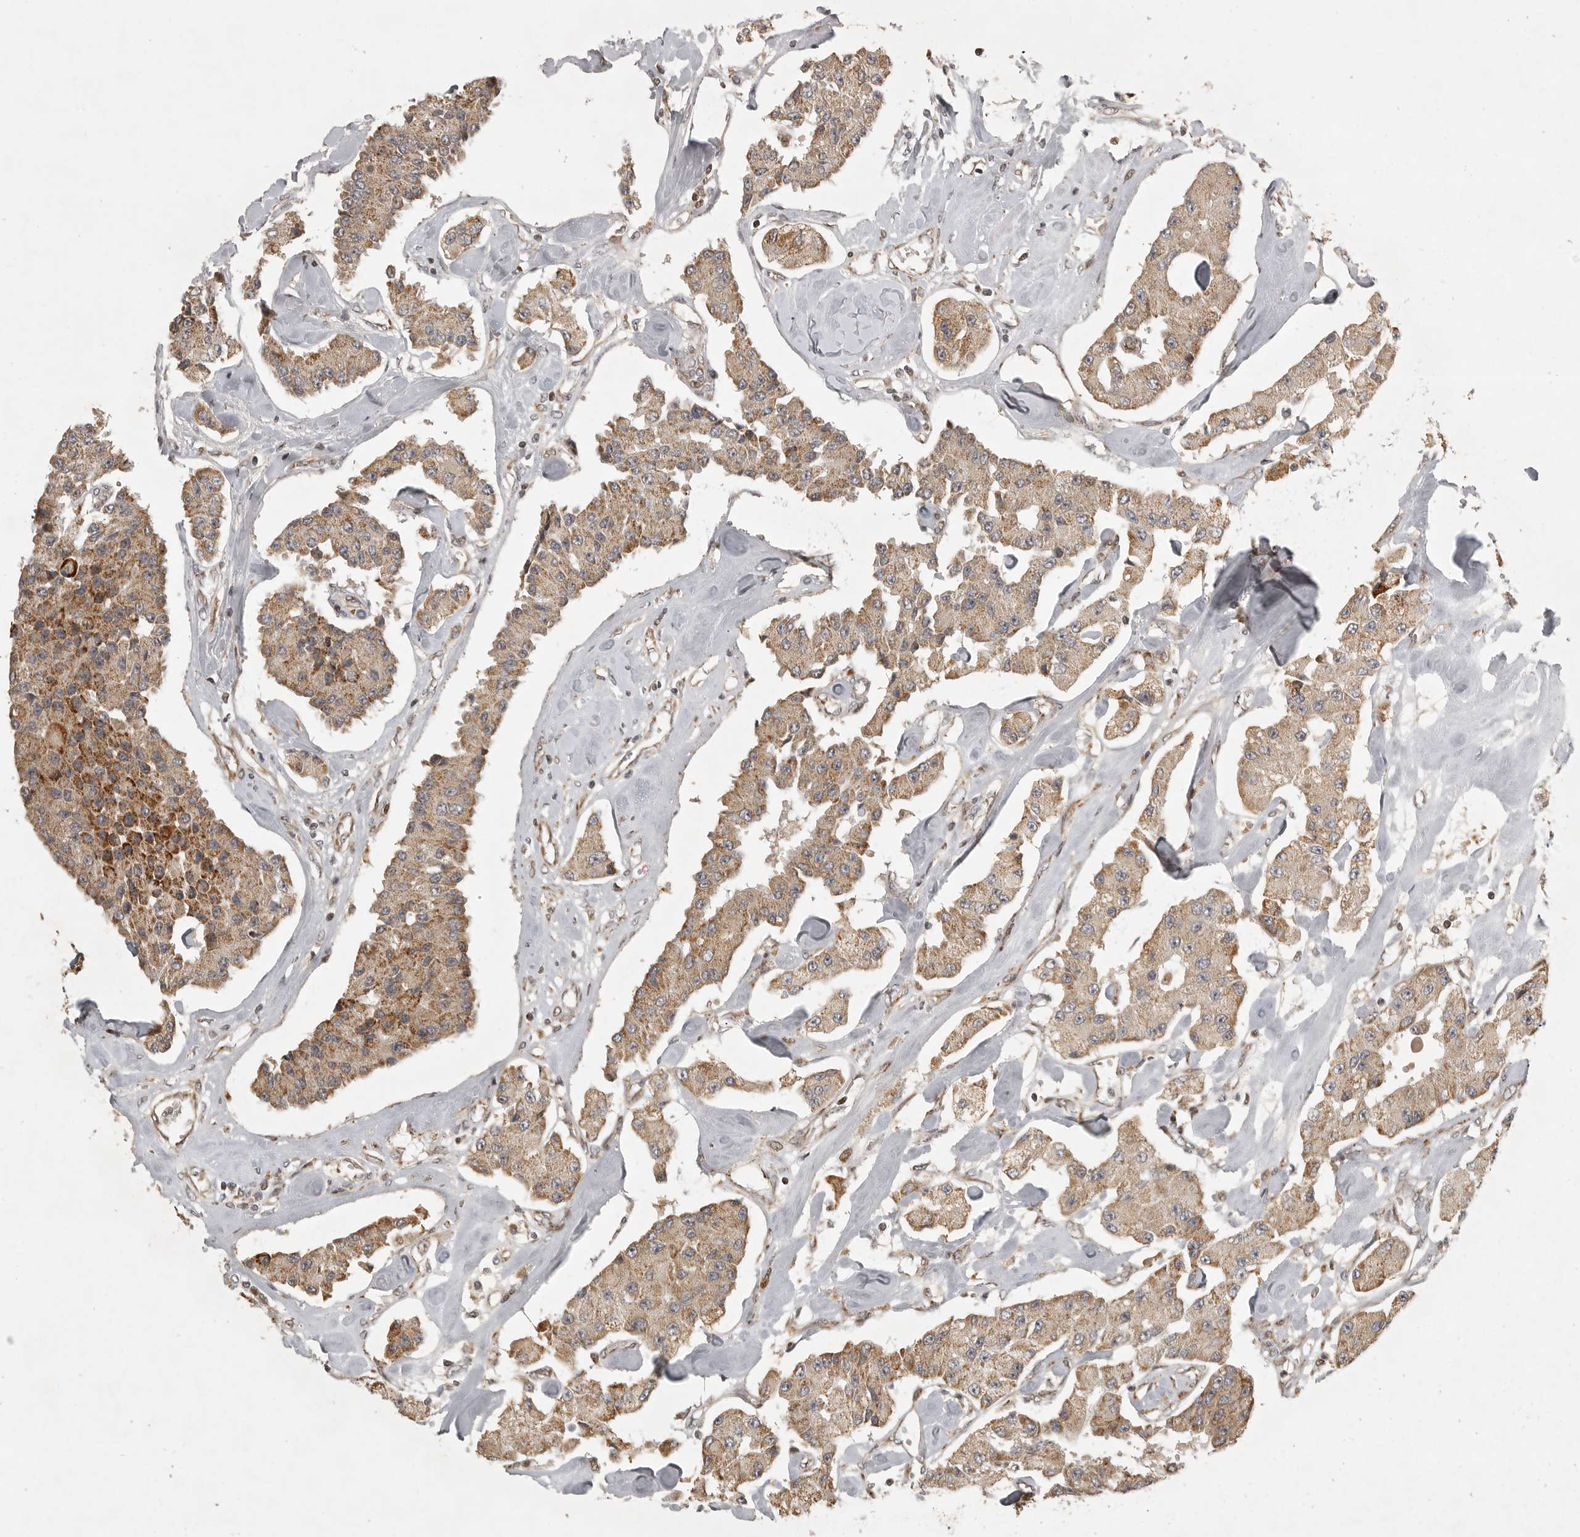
{"staining": {"intensity": "moderate", "quantity": ">75%", "location": "cytoplasmic/membranous"}, "tissue": "carcinoid", "cell_type": "Tumor cells", "image_type": "cancer", "snomed": [{"axis": "morphology", "description": "Carcinoid, malignant, NOS"}, {"axis": "topography", "description": "Pancreas"}], "caption": "Protein expression by immunohistochemistry (IHC) demonstrates moderate cytoplasmic/membranous expression in approximately >75% of tumor cells in malignant carcinoid.", "gene": "NARS2", "patient": {"sex": "male", "age": 41}}